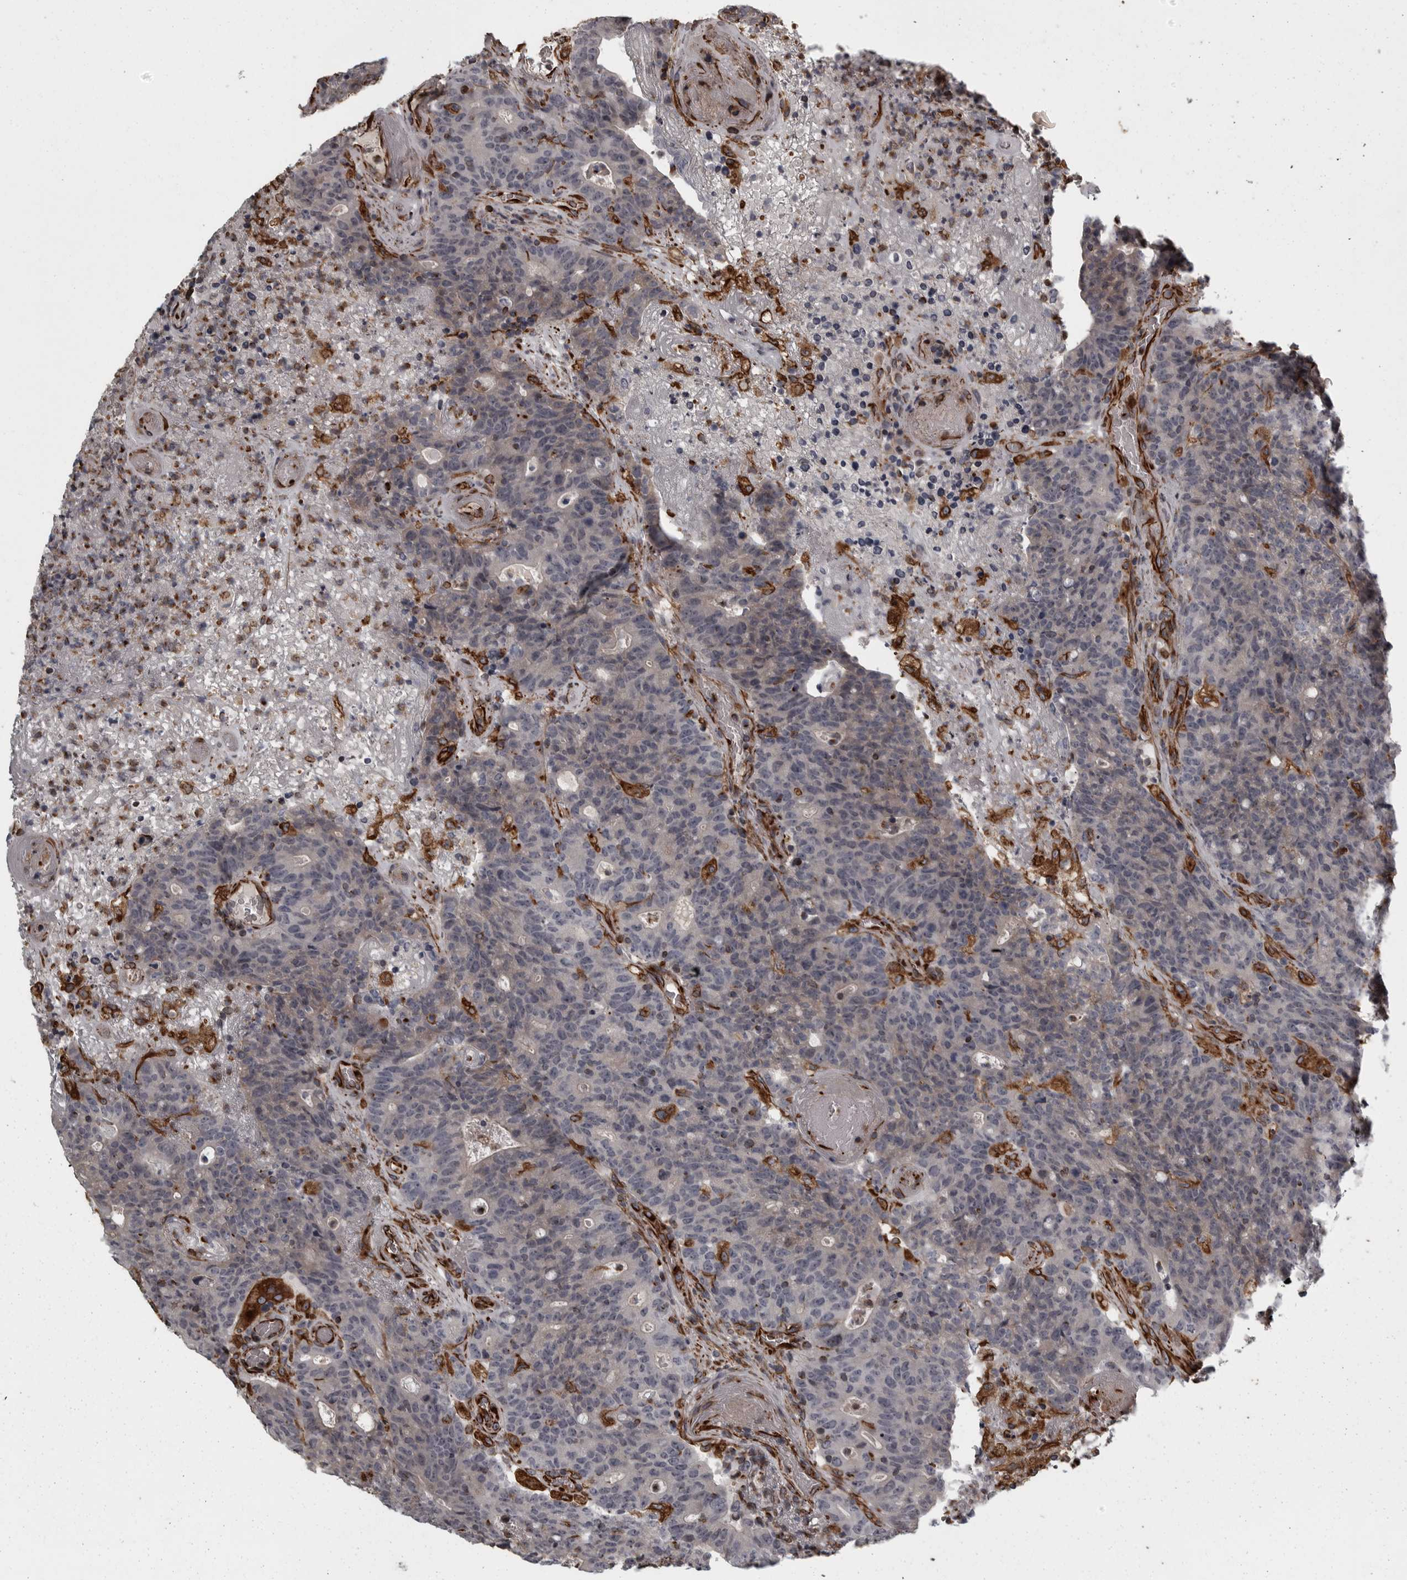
{"staining": {"intensity": "negative", "quantity": "none", "location": "none"}, "tissue": "colorectal cancer", "cell_type": "Tumor cells", "image_type": "cancer", "snomed": [{"axis": "morphology", "description": "Normal tissue, NOS"}, {"axis": "morphology", "description": "Adenocarcinoma, NOS"}, {"axis": "topography", "description": "Colon"}], "caption": "Tumor cells show no significant expression in colorectal cancer (adenocarcinoma).", "gene": "FAAP100", "patient": {"sex": "female", "age": 75}}